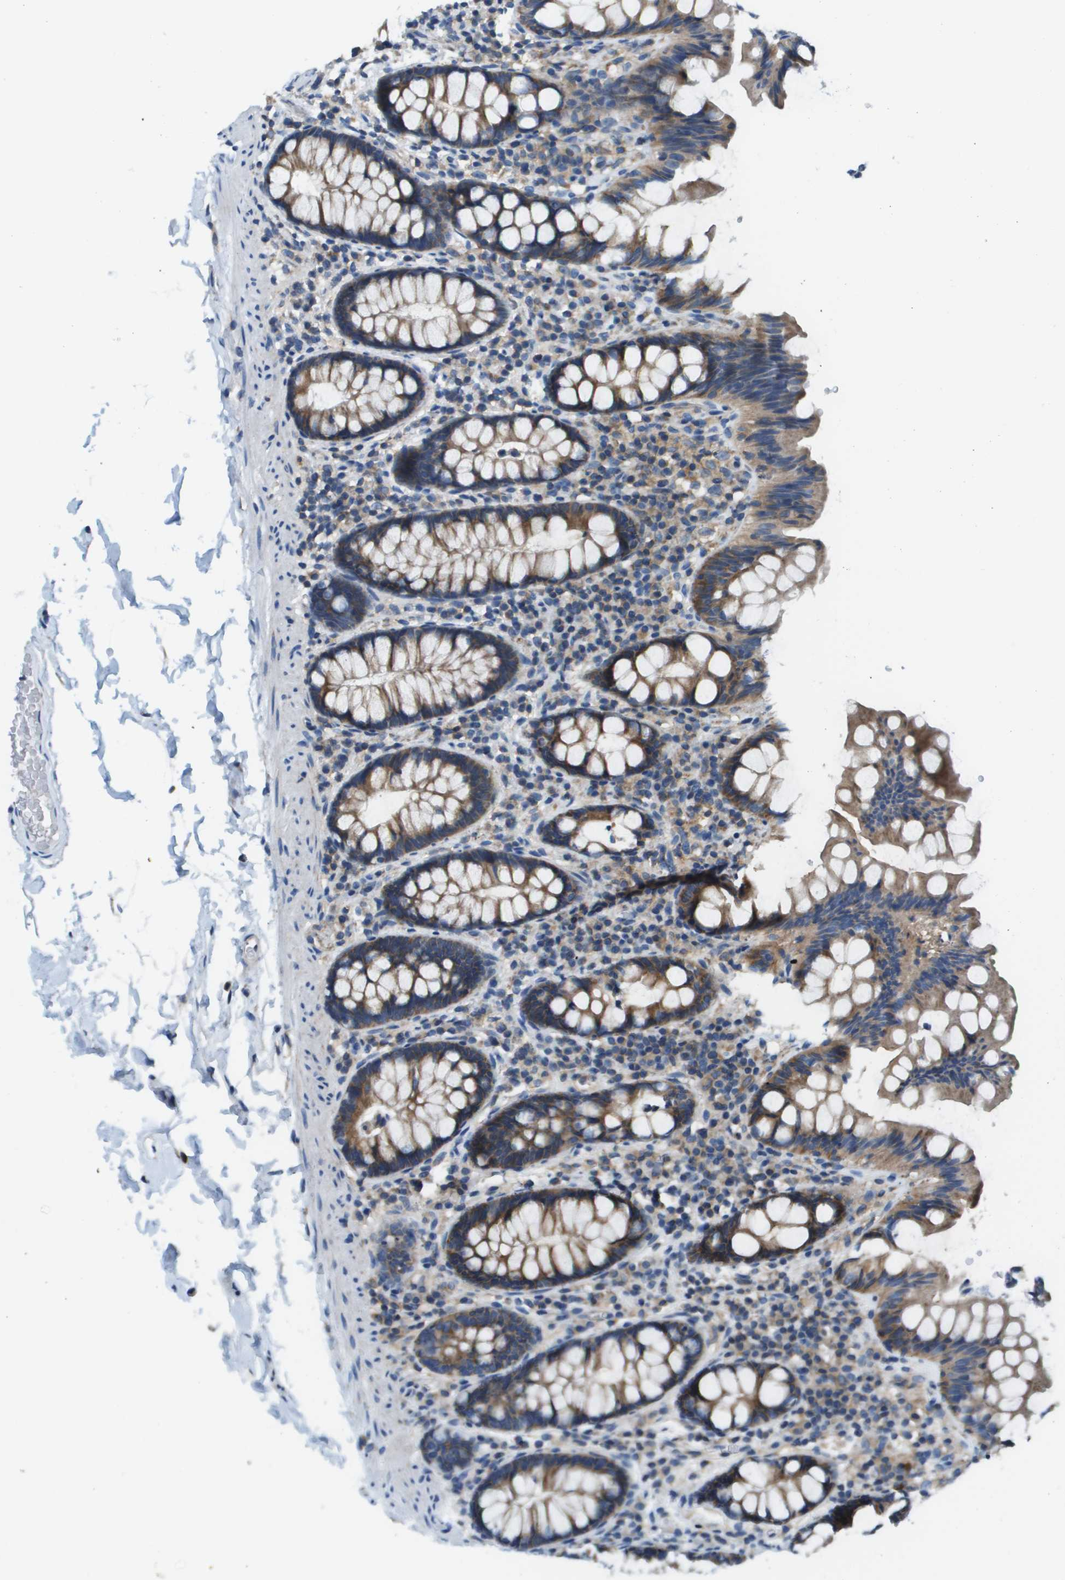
{"staining": {"intensity": "weak", "quantity": ">75%", "location": "cytoplasmic/membranous"}, "tissue": "colon", "cell_type": "Endothelial cells", "image_type": "normal", "snomed": [{"axis": "morphology", "description": "Normal tissue, NOS"}, {"axis": "topography", "description": "Colon"}], "caption": "A high-resolution histopathology image shows immunohistochemistry (IHC) staining of unremarkable colon, which reveals weak cytoplasmic/membranous expression in about >75% of endothelial cells.", "gene": "TAOK3", "patient": {"sex": "female", "age": 80}}